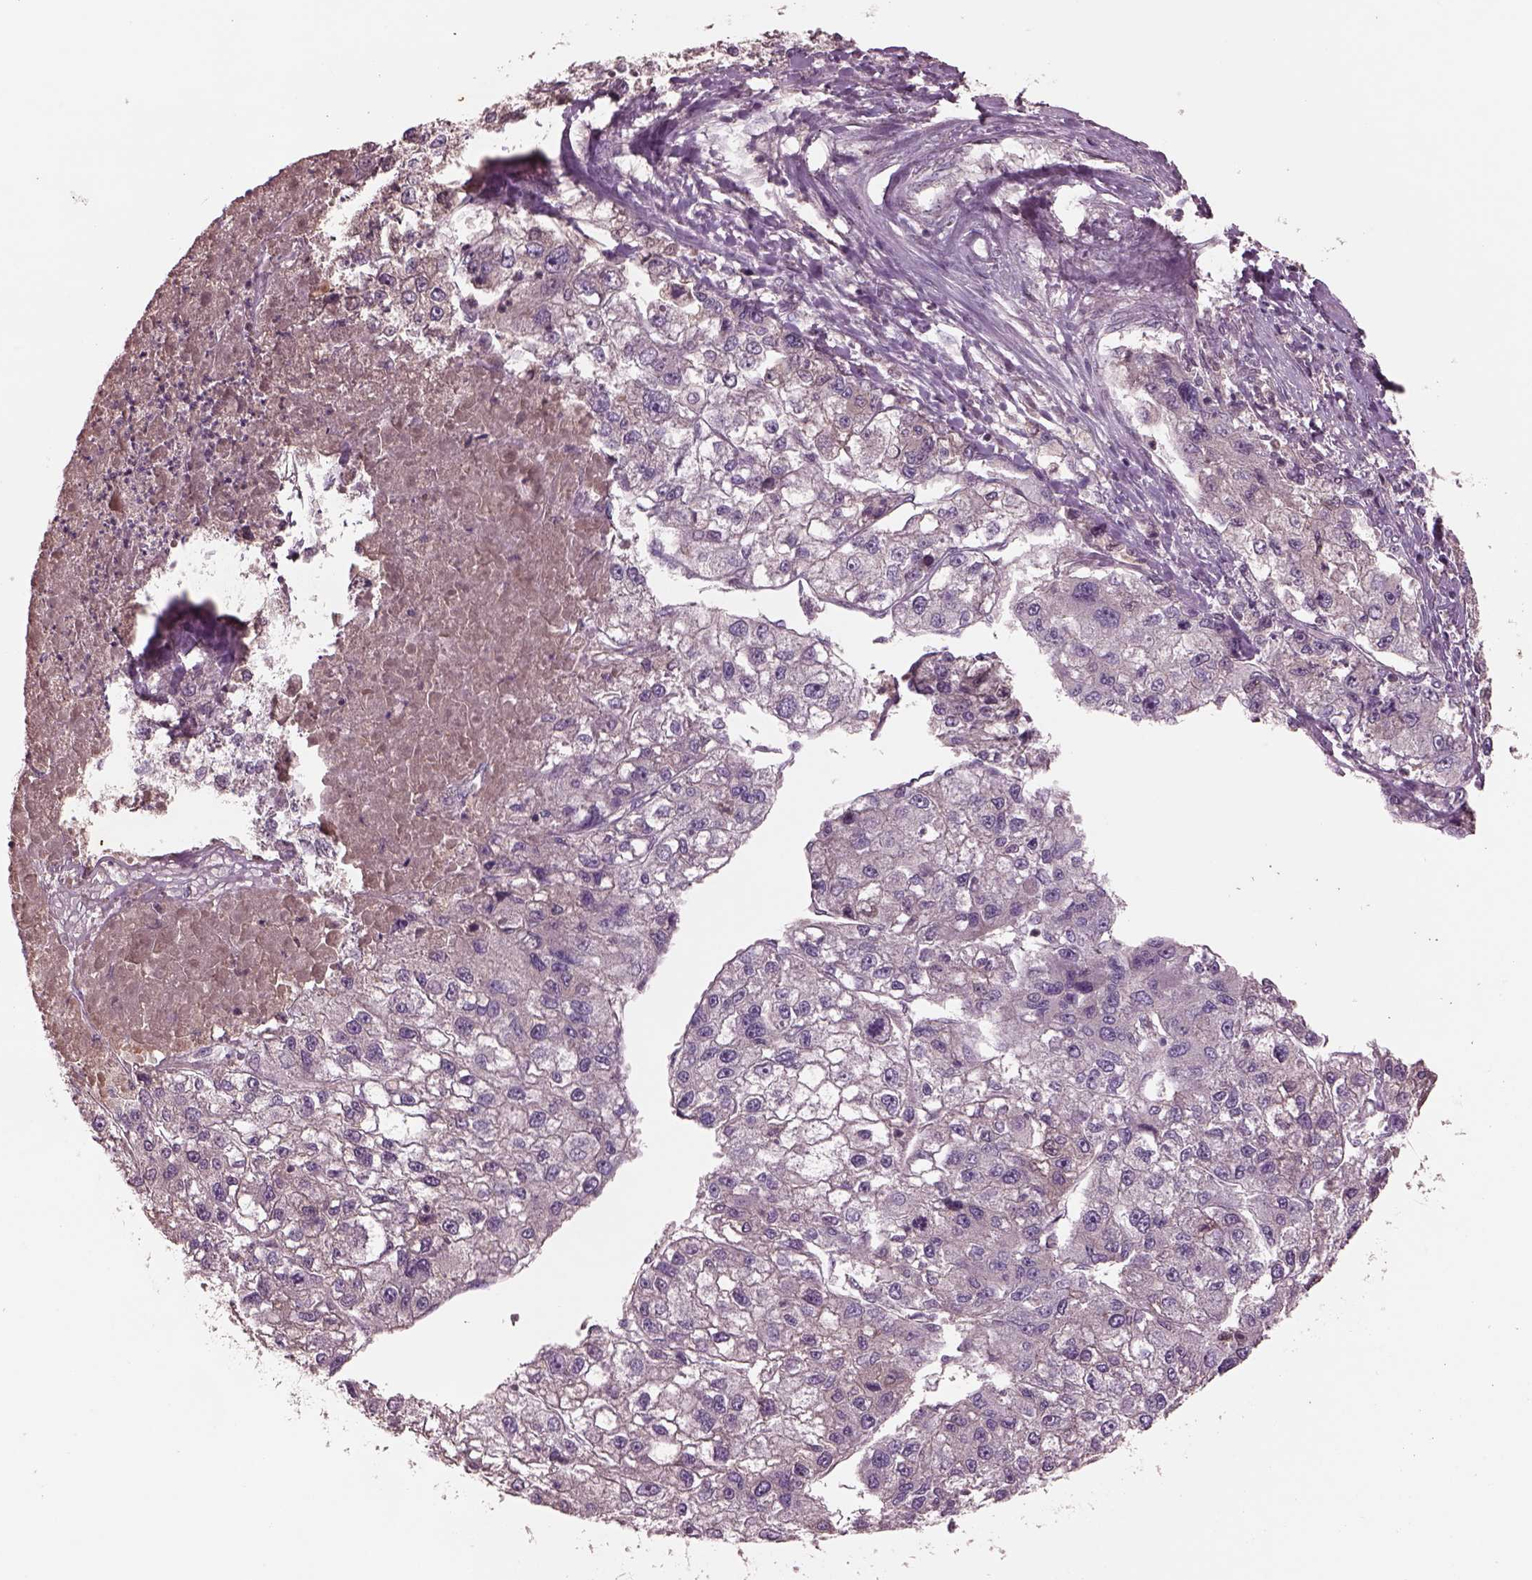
{"staining": {"intensity": "negative", "quantity": "none", "location": "none"}, "tissue": "liver cancer", "cell_type": "Tumor cells", "image_type": "cancer", "snomed": [{"axis": "morphology", "description": "Carcinoma, Hepatocellular, NOS"}, {"axis": "topography", "description": "Liver"}], "caption": "Immunohistochemistry histopathology image of neoplastic tissue: human liver cancer (hepatocellular carcinoma) stained with DAB exhibits no significant protein staining in tumor cells.", "gene": "PTX4", "patient": {"sex": "male", "age": 56}}